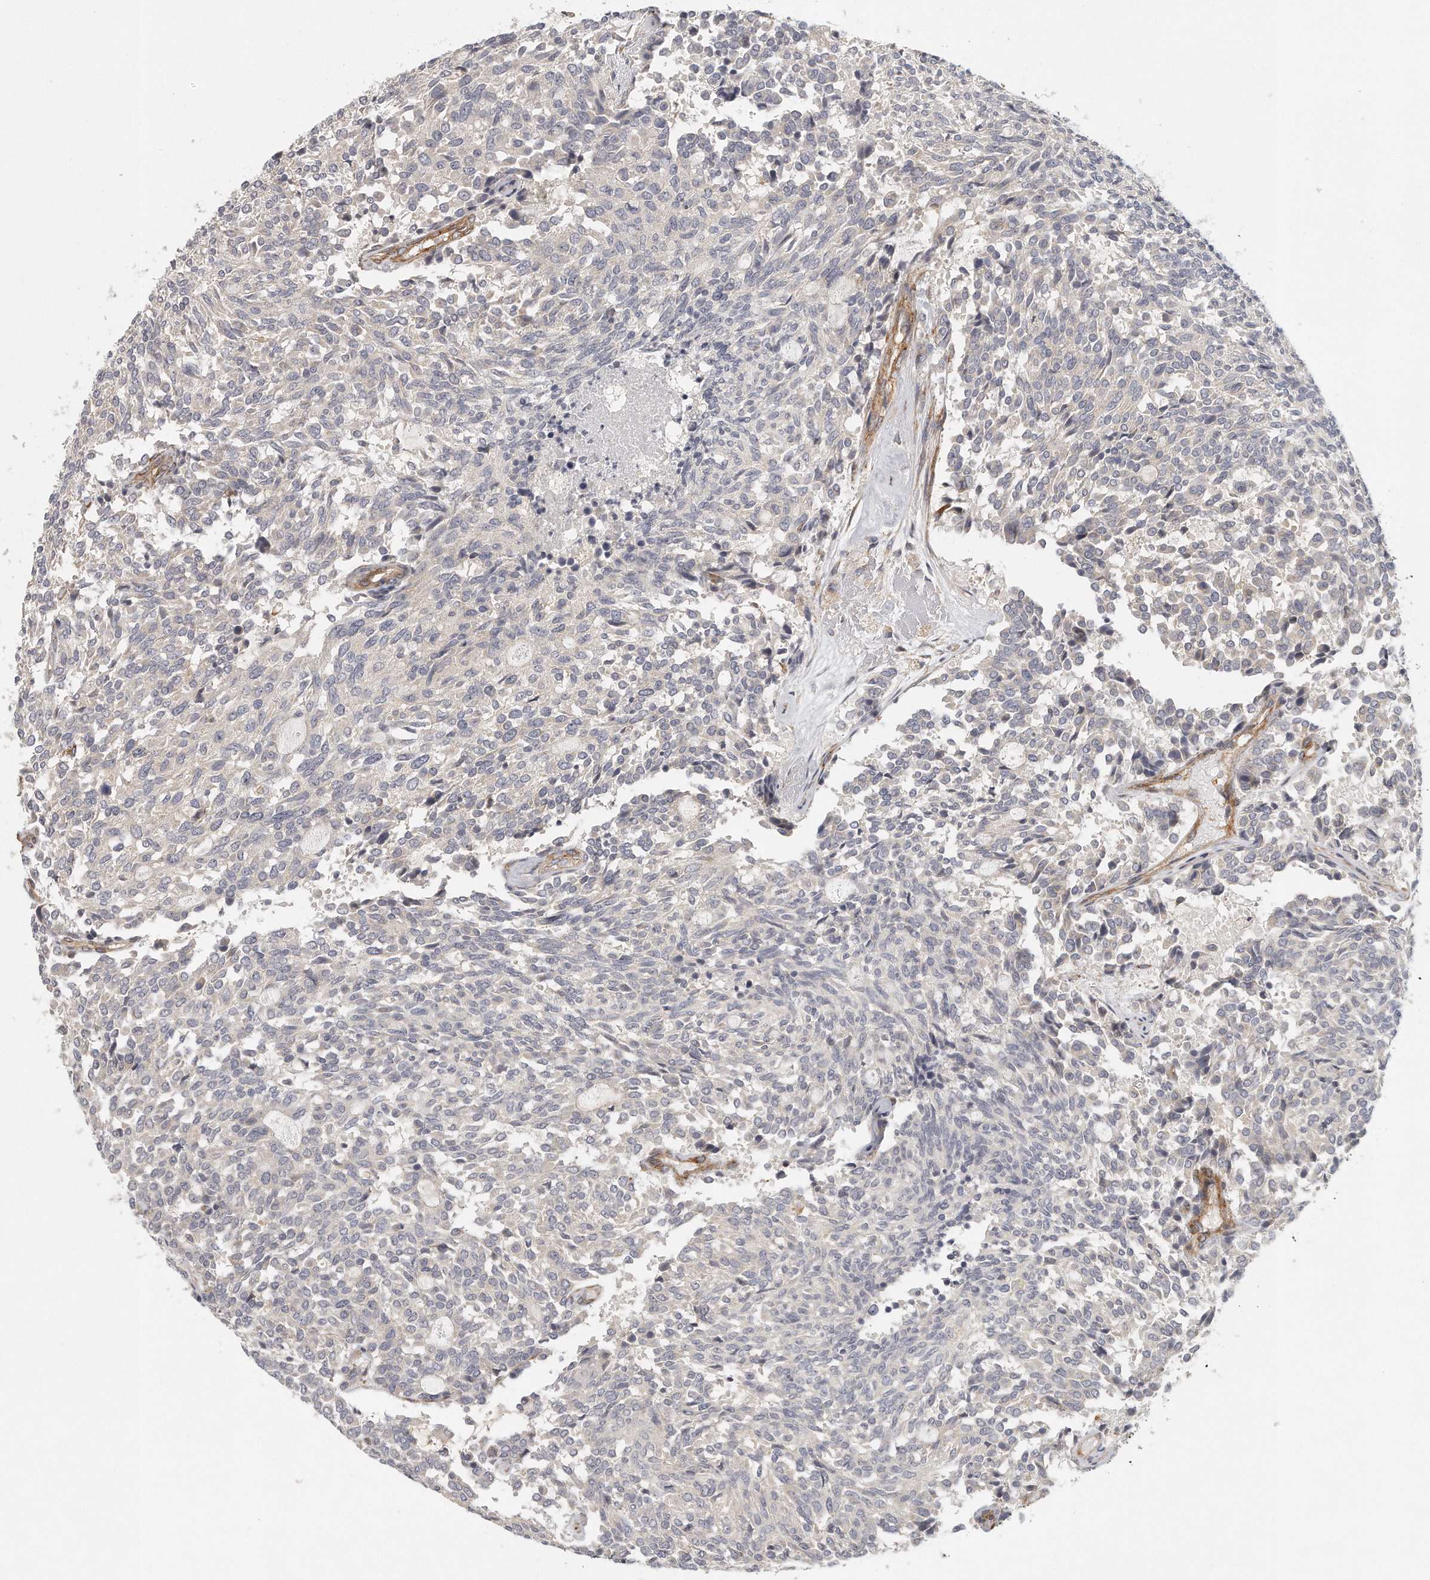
{"staining": {"intensity": "negative", "quantity": "none", "location": "none"}, "tissue": "carcinoid", "cell_type": "Tumor cells", "image_type": "cancer", "snomed": [{"axis": "morphology", "description": "Carcinoid, malignant, NOS"}, {"axis": "topography", "description": "Pancreas"}], "caption": "This micrograph is of carcinoid stained with immunohistochemistry to label a protein in brown with the nuclei are counter-stained blue. There is no positivity in tumor cells.", "gene": "MTERF4", "patient": {"sex": "female", "age": 54}}